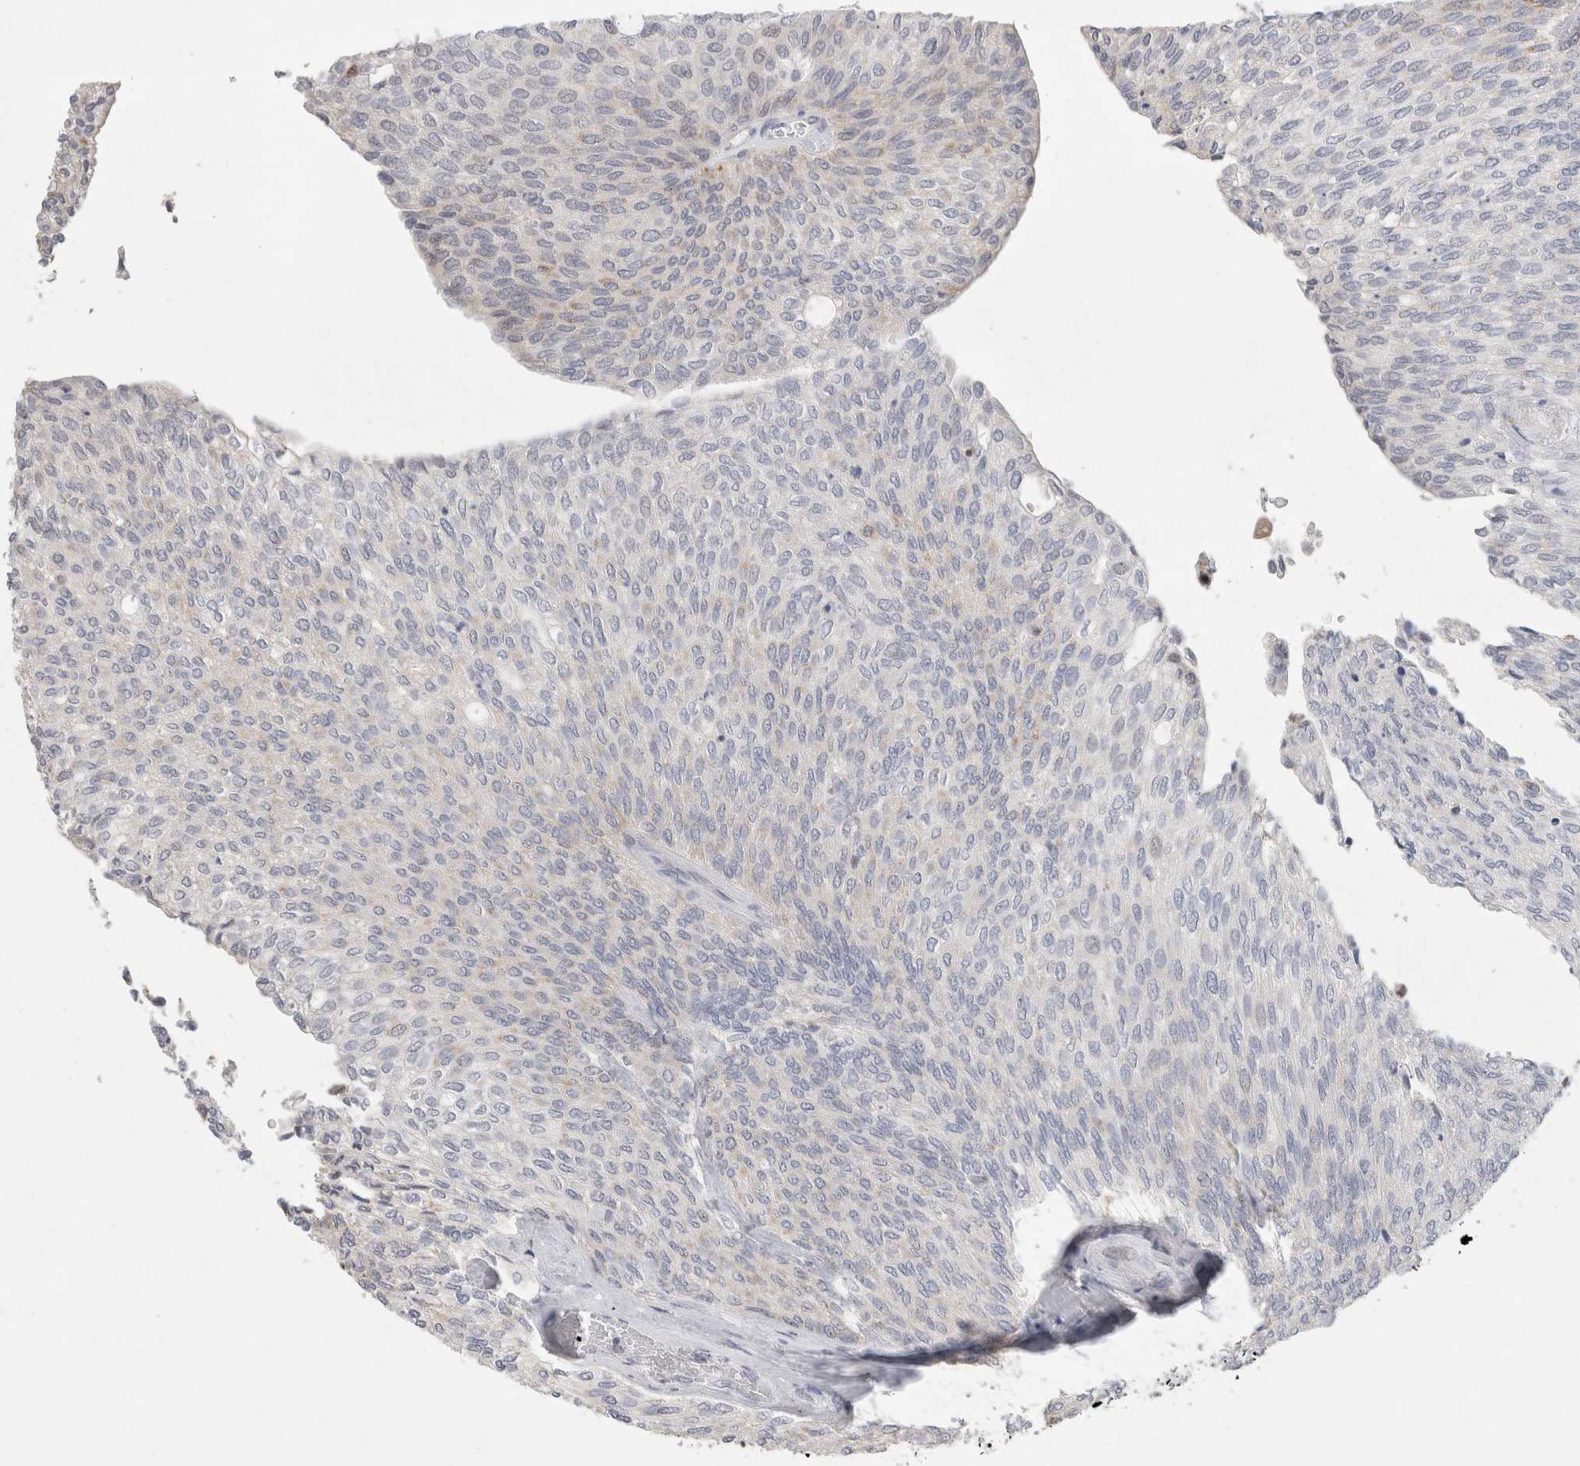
{"staining": {"intensity": "weak", "quantity": "<25%", "location": "cytoplasmic/membranous"}, "tissue": "urothelial cancer", "cell_type": "Tumor cells", "image_type": "cancer", "snomed": [{"axis": "morphology", "description": "Urothelial carcinoma, Low grade"}, {"axis": "topography", "description": "Urinary bladder"}], "caption": "Protein analysis of low-grade urothelial carcinoma shows no significant positivity in tumor cells.", "gene": "AGMAT", "patient": {"sex": "female", "age": 79}}